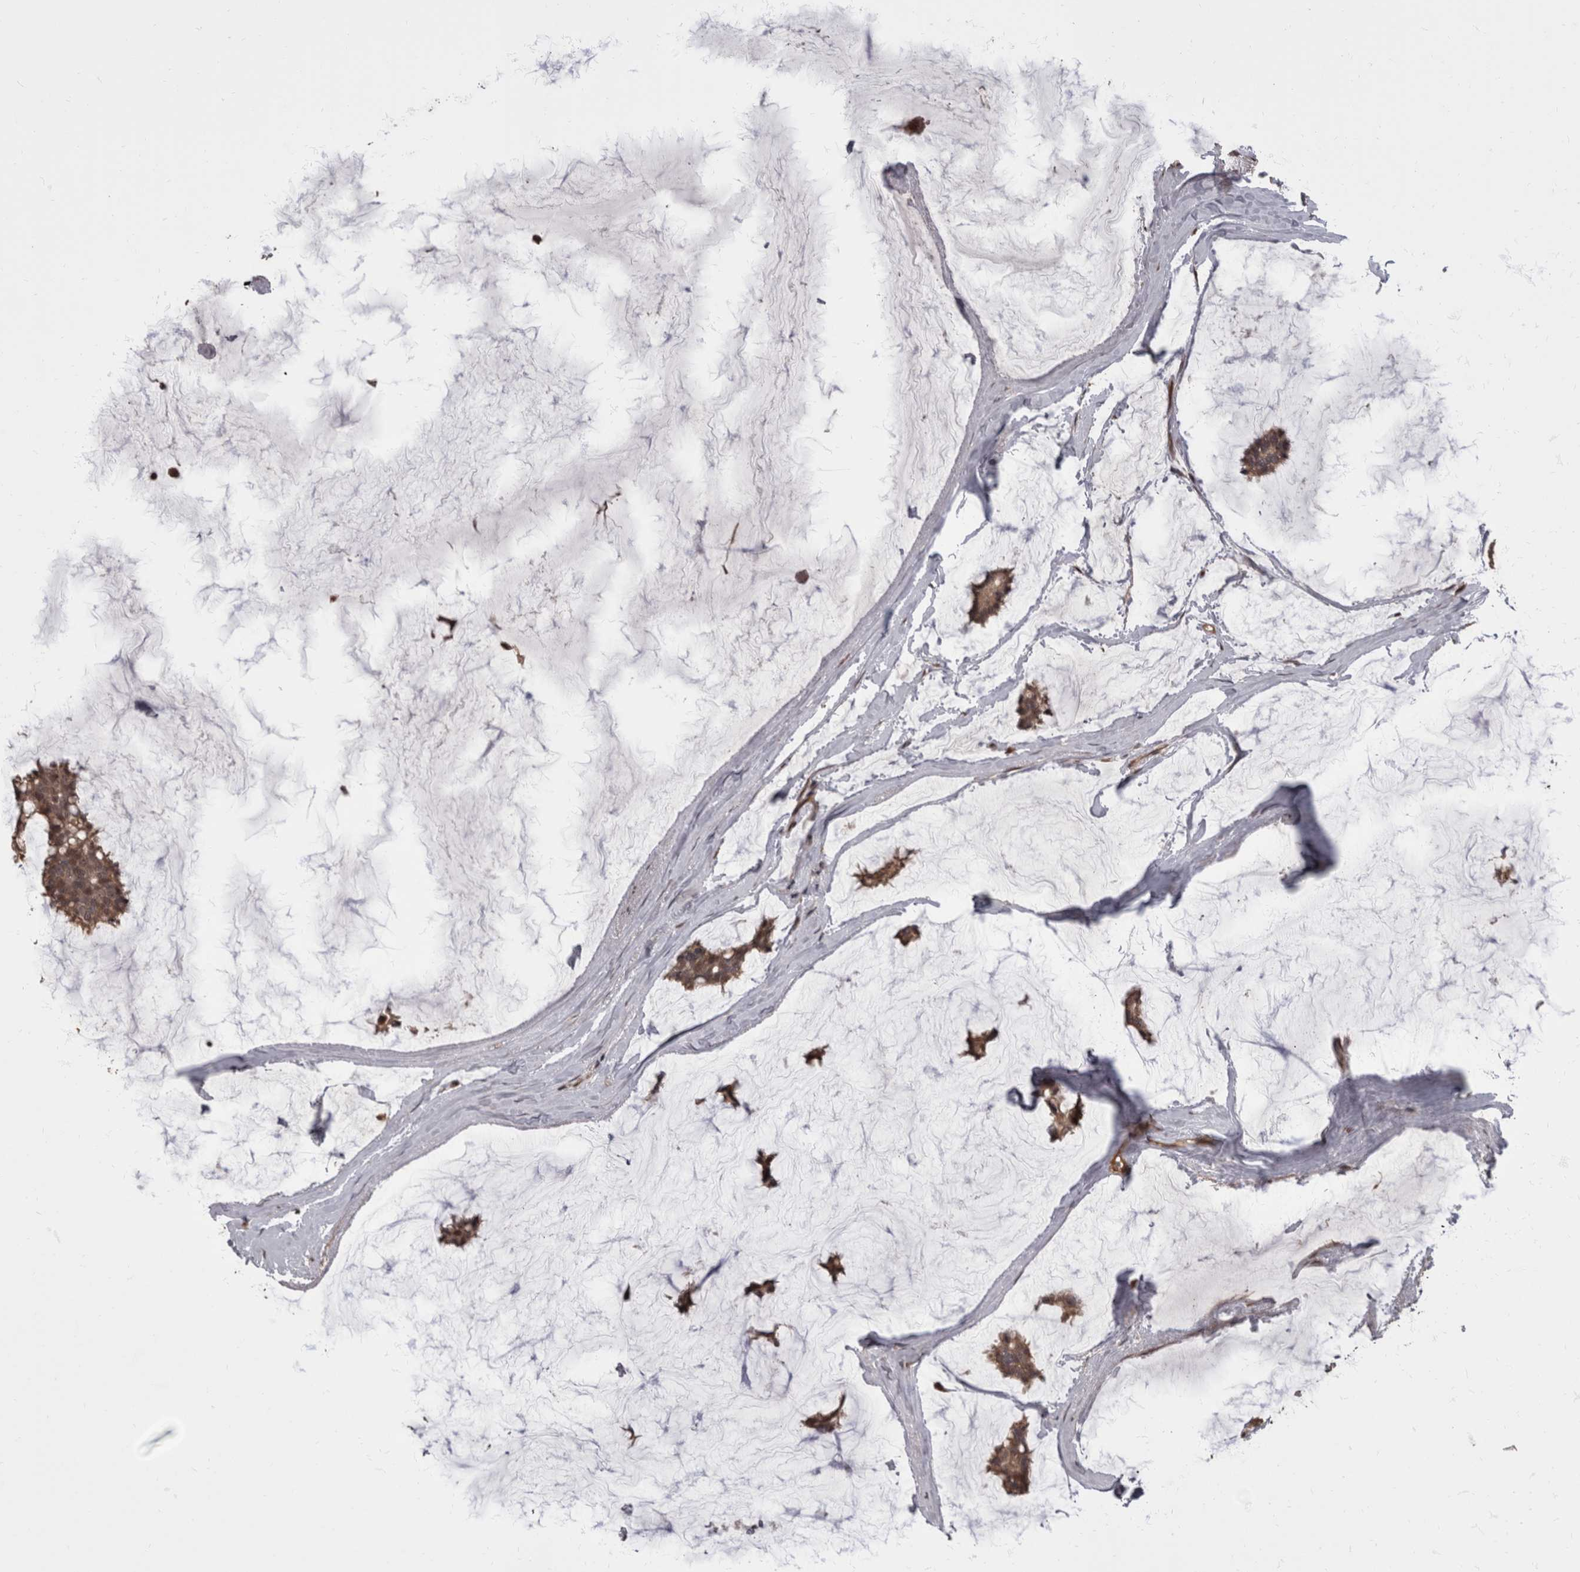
{"staining": {"intensity": "moderate", "quantity": ">75%", "location": "cytoplasmic/membranous,nuclear"}, "tissue": "breast cancer", "cell_type": "Tumor cells", "image_type": "cancer", "snomed": [{"axis": "morphology", "description": "Duct carcinoma"}, {"axis": "topography", "description": "Breast"}], "caption": "DAB (3,3'-diaminobenzidine) immunohistochemical staining of breast invasive ductal carcinoma shows moderate cytoplasmic/membranous and nuclear protein expression in approximately >75% of tumor cells.", "gene": "AKT3", "patient": {"sex": "female", "age": 93}}